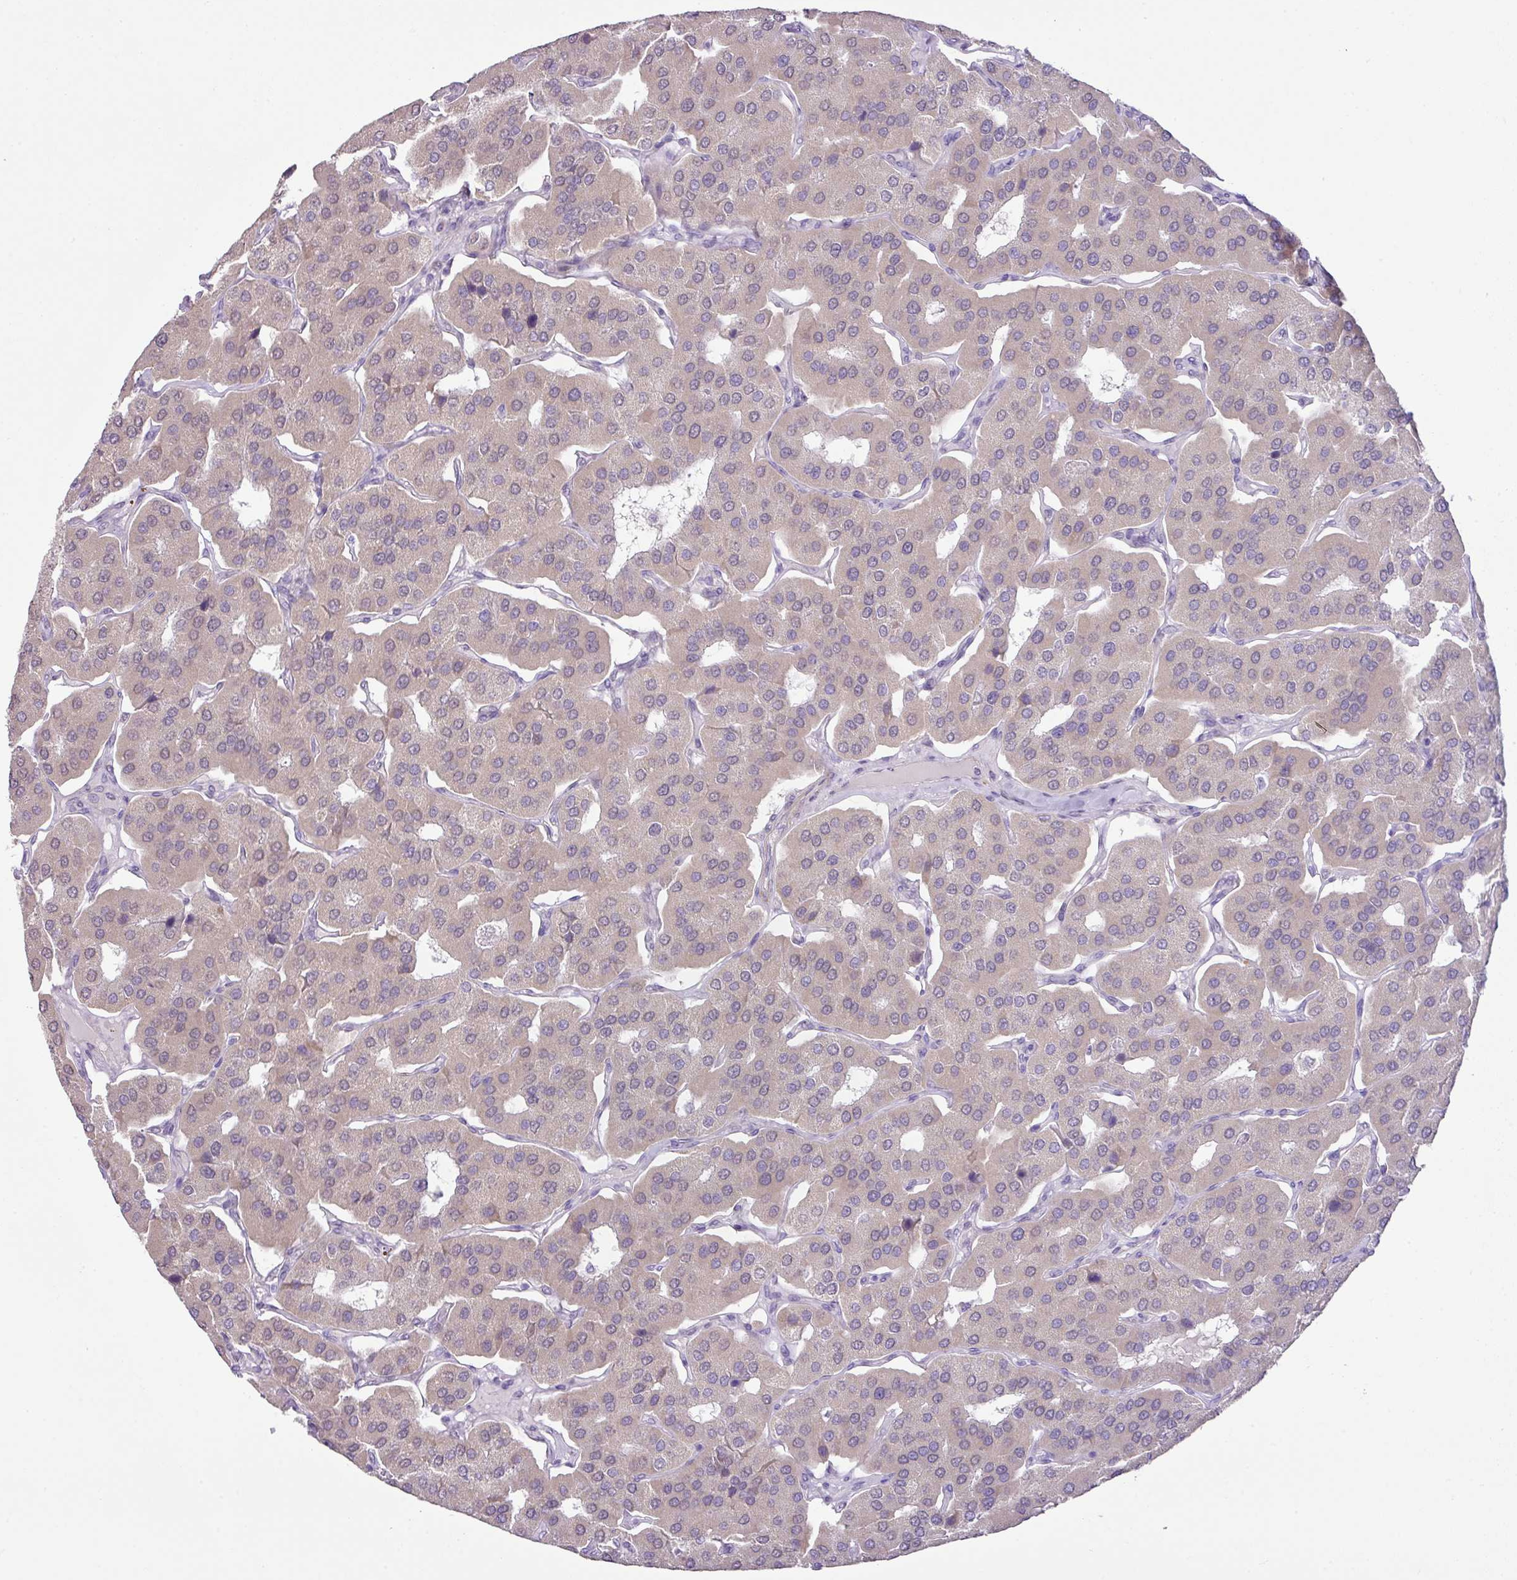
{"staining": {"intensity": "weak", "quantity": "25%-75%", "location": "cytoplasmic/membranous"}, "tissue": "parathyroid gland", "cell_type": "Glandular cells", "image_type": "normal", "snomed": [{"axis": "morphology", "description": "Normal tissue, NOS"}, {"axis": "morphology", "description": "Adenoma, NOS"}, {"axis": "topography", "description": "Parathyroid gland"}], "caption": "Immunohistochemical staining of normal parathyroid gland shows weak cytoplasmic/membranous protein expression in about 25%-75% of glandular cells. The protein of interest is shown in brown color, while the nuclei are stained blue.", "gene": "DIP2A", "patient": {"sex": "female", "age": 86}}